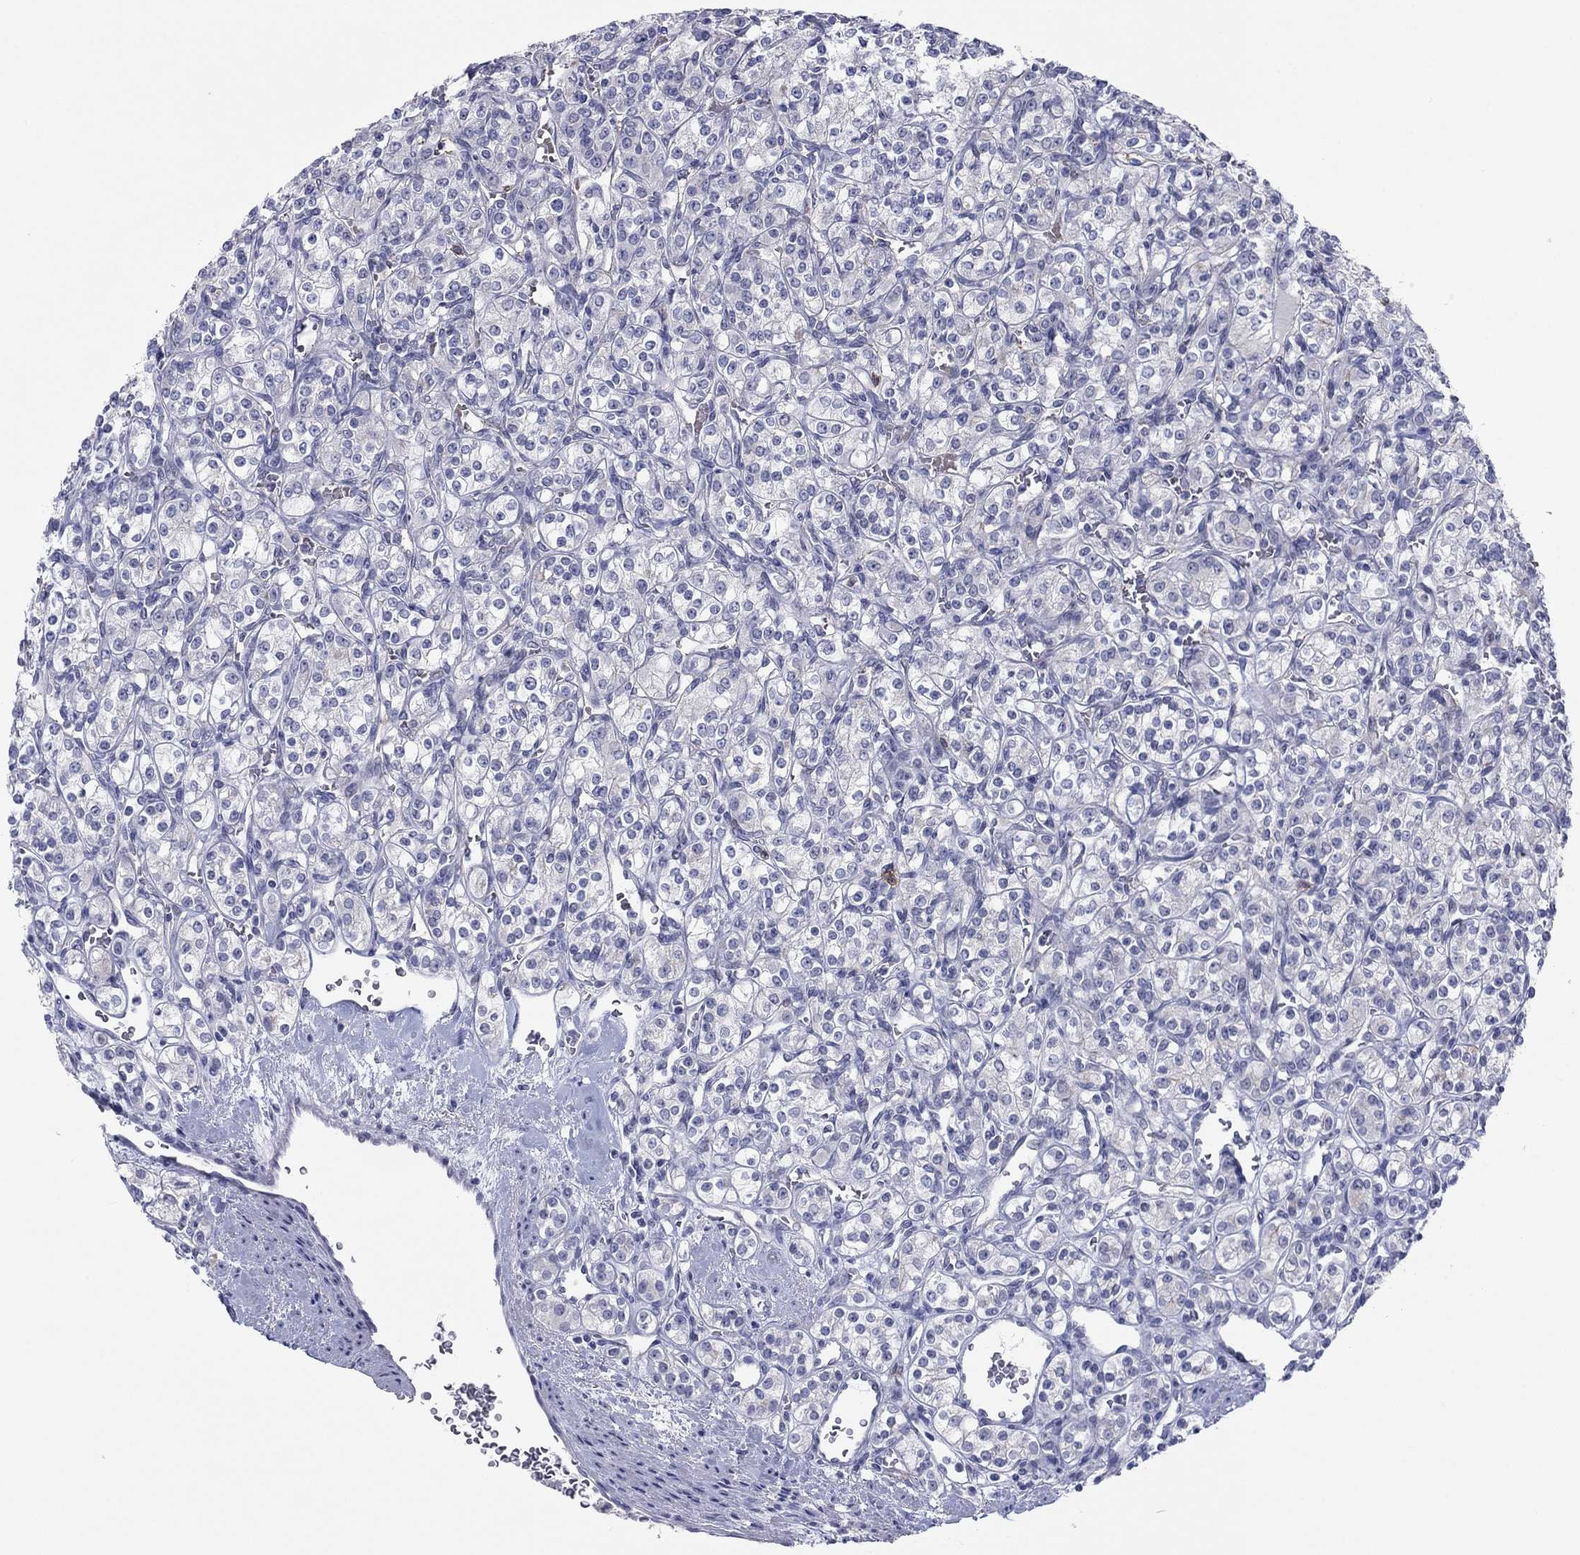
{"staining": {"intensity": "negative", "quantity": "none", "location": "none"}, "tissue": "renal cancer", "cell_type": "Tumor cells", "image_type": "cancer", "snomed": [{"axis": "morphology", "description": "Adenocarcinoma, NOS"}, {"axis": "topography", "description": "Kidney"}], "caption": "Immunohistochemical staining of human adenocarcinoma (renal) exhibits no significant expression in tumor cells.", "gene": "ITGAE", "patient": {"sex": "male", "age": 77}}